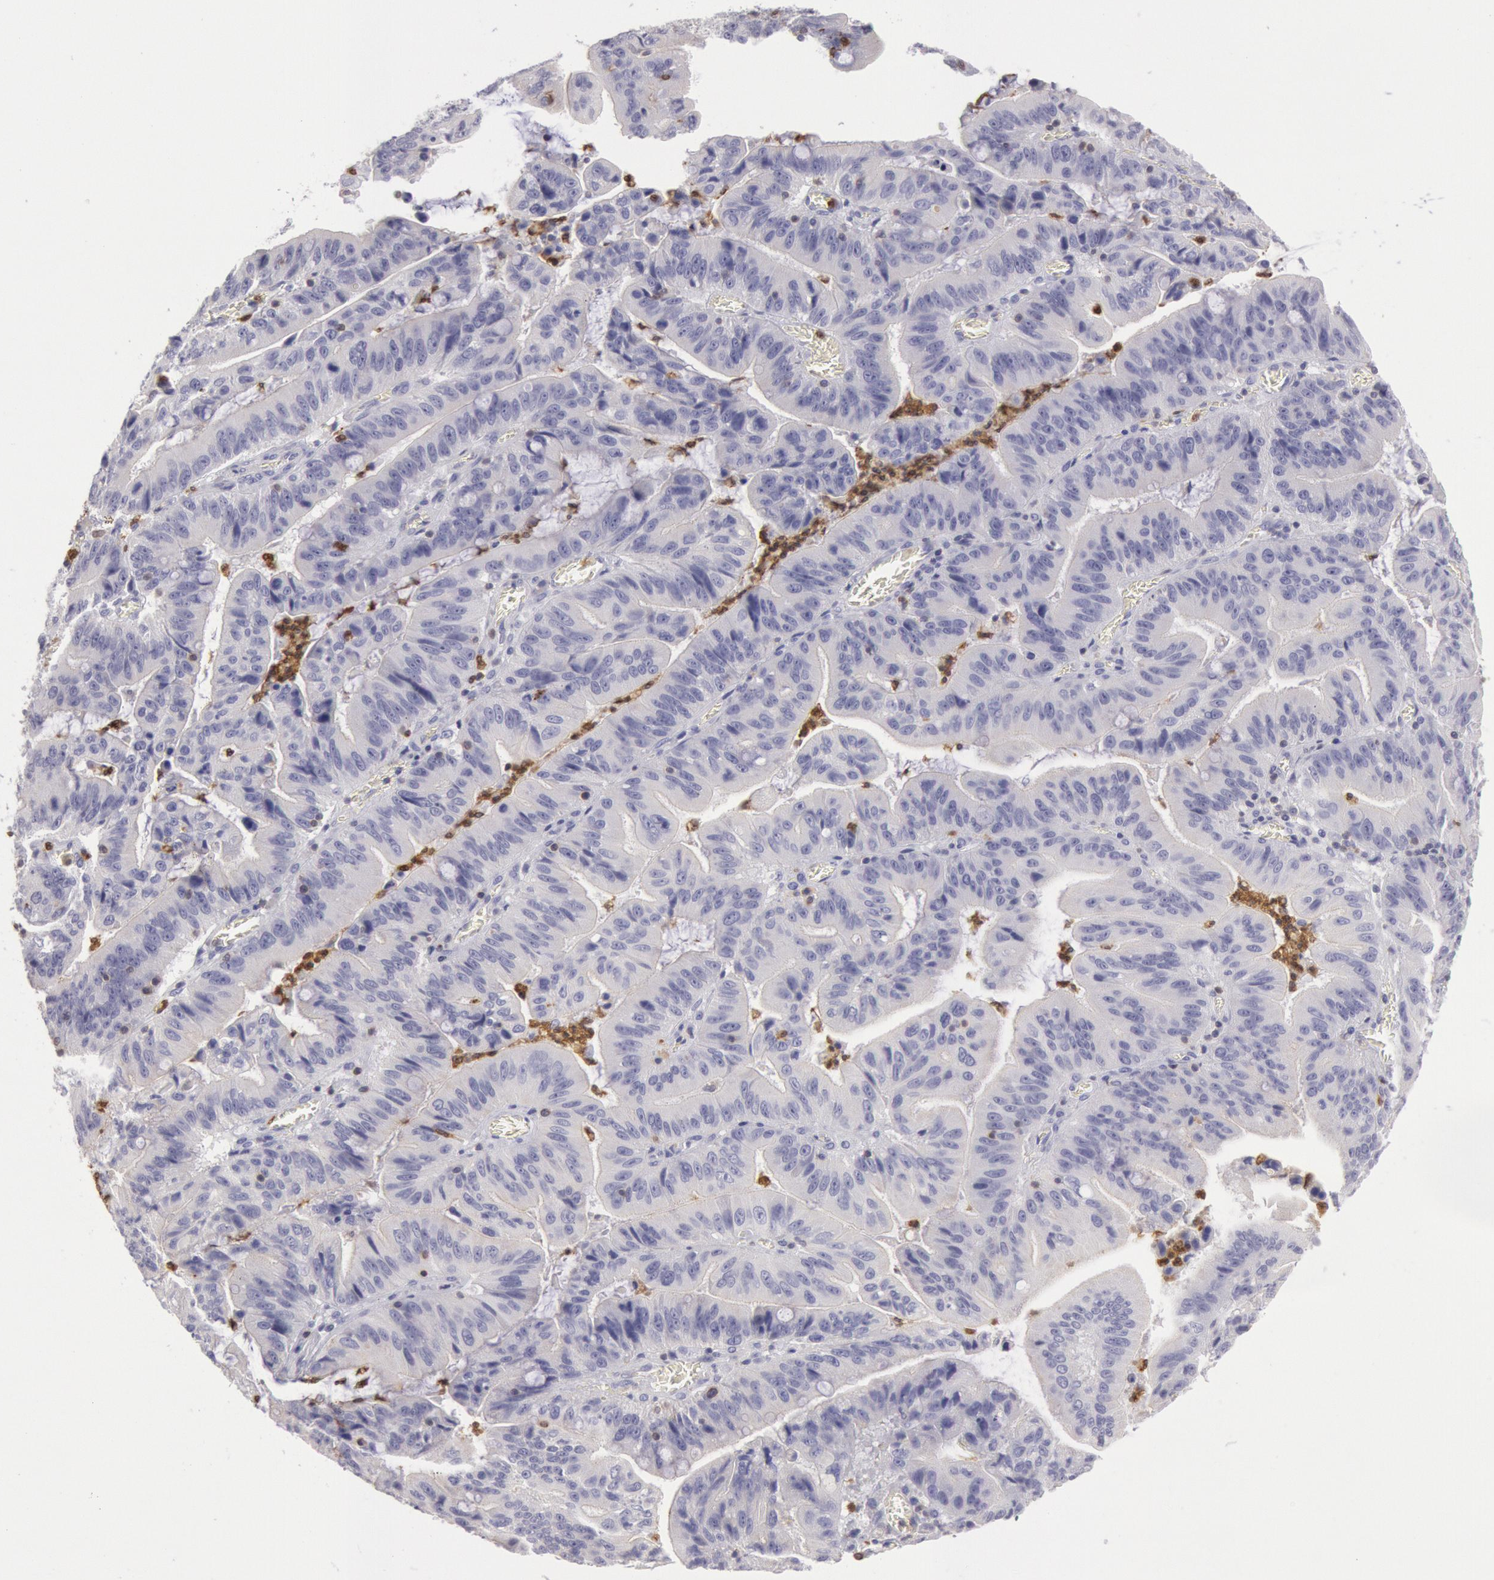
{"staining": {"intensity": "negative", "quantity": "none", "location": "none"}, "tissue": "stomach cancer", "cell_type": "Tumor cells", "image_type": "cancer", "snomed": [{"axis": "morphology", "description": "Adenocarcinoma, NOS"}, {"axis": "topography", "description": "Stomach, upper"}], "caption": "Immunohistochemical staining of adenocarcinoma (stomach) reveals no significant expression in tumor cells.", "gene": "RAB27A", "patient": {"sex": "male", "age": 63}}